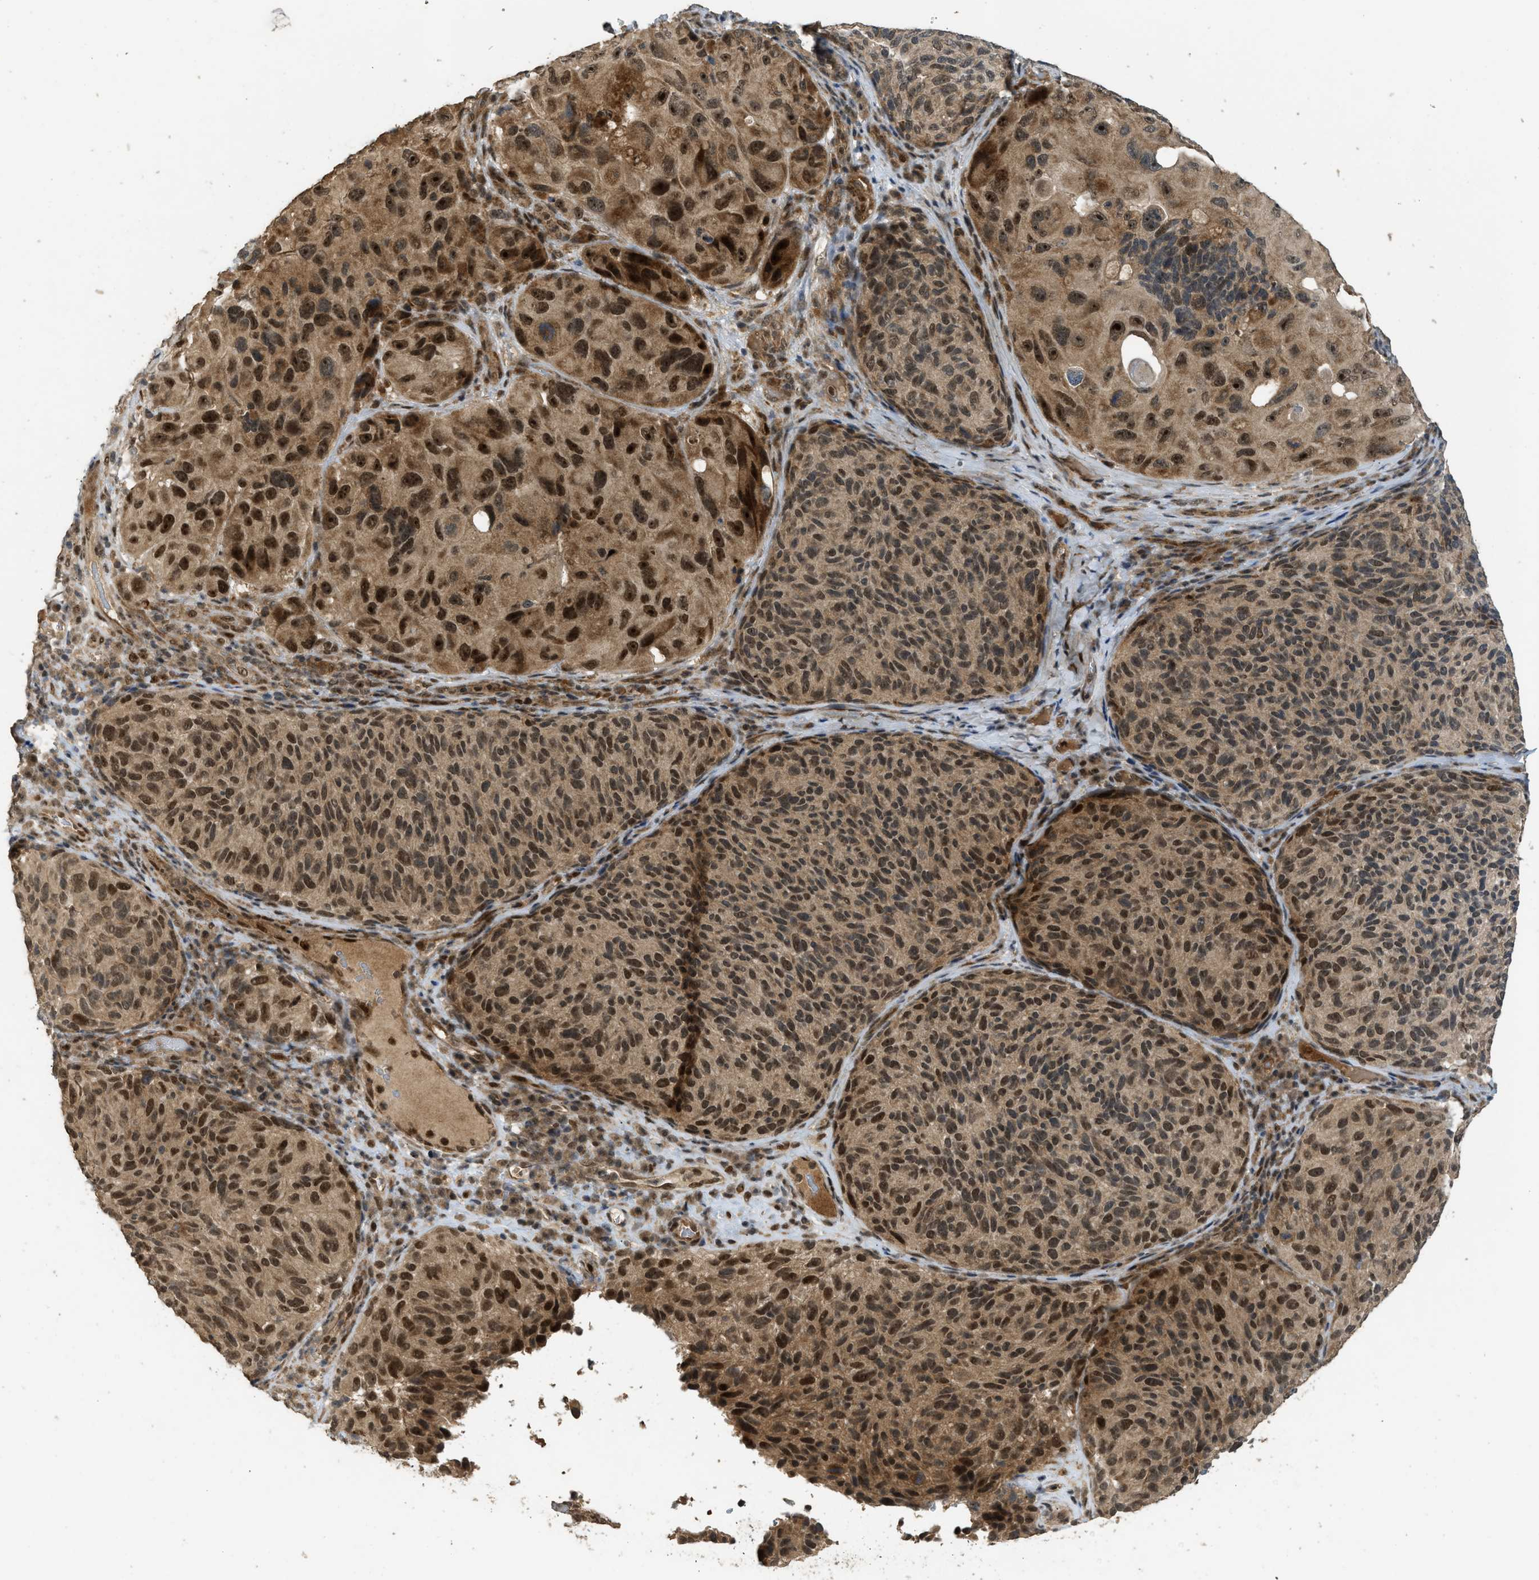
{"staining": {"intensity": "moderate", "quantity": ">75%", "location": "cytoplasmic/membranous,nuclear"}, "tissue": "melanoma", "cell_type": "Tumor cells", "image_type": "cancer", "snomed": [{"axis": "morphology", "description": "Malignant melanoma, NOS"}, {"axis": "topography", "description": "Skin"}], "caption": "Melanoma tissue shows moderate cytoplasmic/membranous and nuclear positivity in approximately >75% of tumor cells, visualized by immunohistochemistry.", "gene": "GET1", "patient": {"sex": "female", "age": 73}}